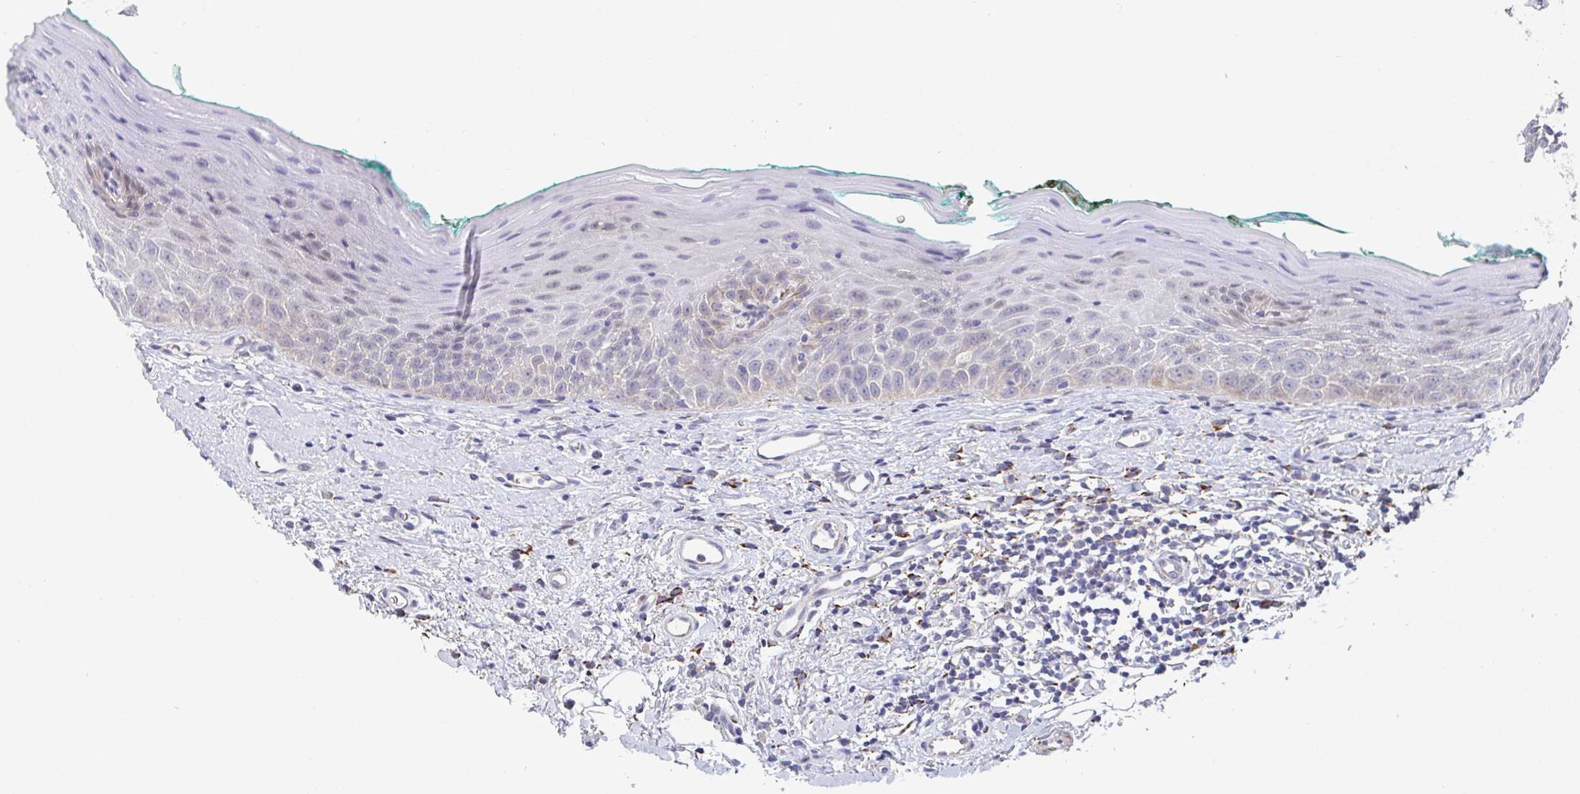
{"staining": {"intensity": "strong", "quantity": "25%-75%", "location": "cytoplasmic/membranous"}, "tissue": "oral mucosa", "cell_type": "Squamous epithelial cells", "image_type": "normal", "snomed": [{"axis": "morphology", "description": "Normal tissue, NOS"}, {"axis": "topography", "description": "Oral tissue"}, {"axis": "topography", "description": "Tounge, NOS"}], "caption": "This is a micrograph of immunohistochemistry staining of benign oral mucosa, which shows strong staining in the cytoplasmic/membranous of squamous epithelial cells.", "gene": "FAM156A", "patient": {"sex": "male", "age": 83}}